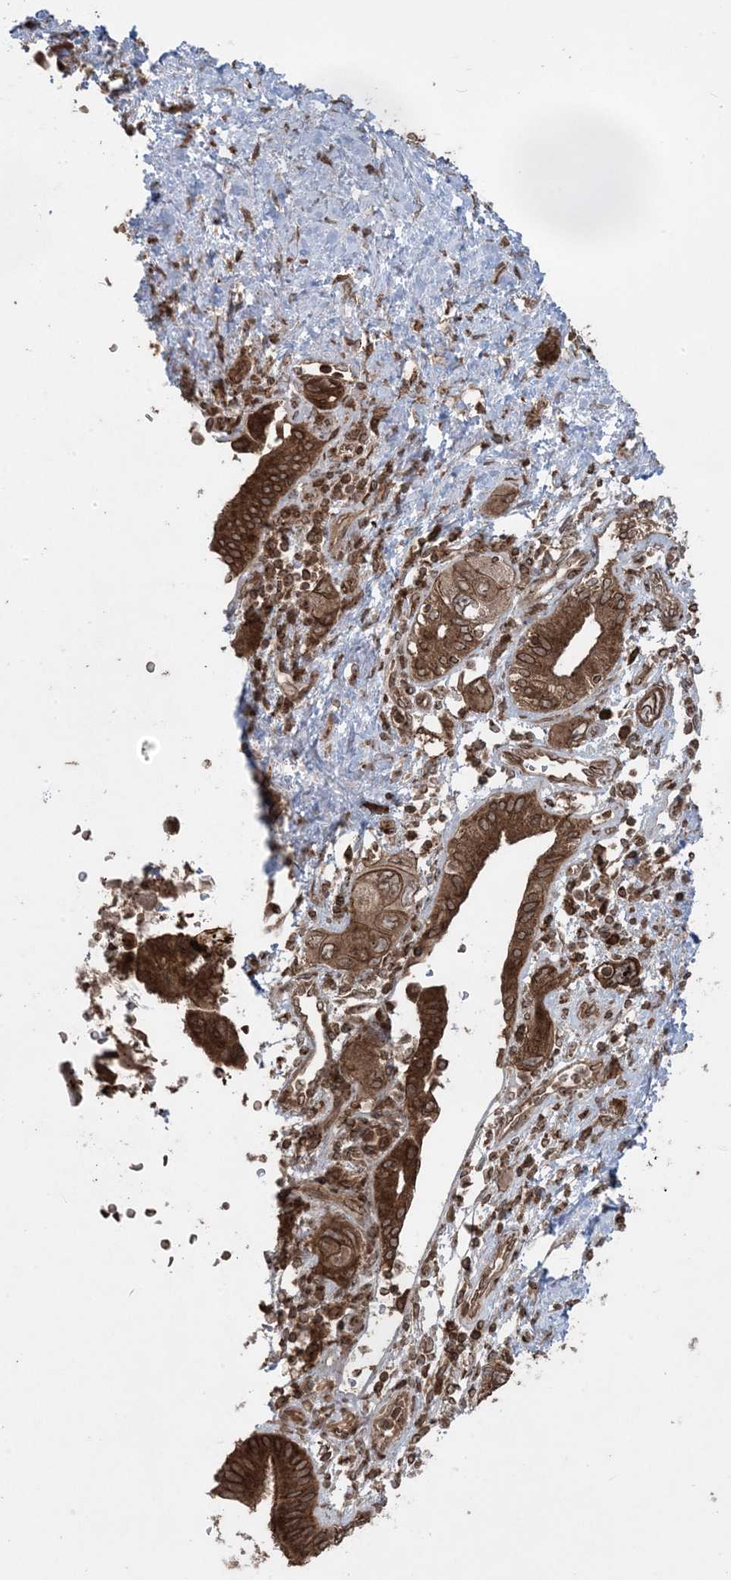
{"staining": {"intensity": "strong", "quantity": ">75%", "location": "cytoplasmic/membranous"}, "tissue": "pancreatic cancer", "cell_type": "Tumor cells", "image_type": "cancer", "snomed": [{"axis": "morphology", "description": "Adenocarcinoma, NOS"}, {"axis": "topography", "description": "Pancreas"}], "caption": "Pancreatic cancer (adenocarcinoma) tissue shows strong cytoplasmic/membranous staining in about >75% of tumor cells", "gene": "DDX19B", "patient": {"sex": "female", "age": 73}}